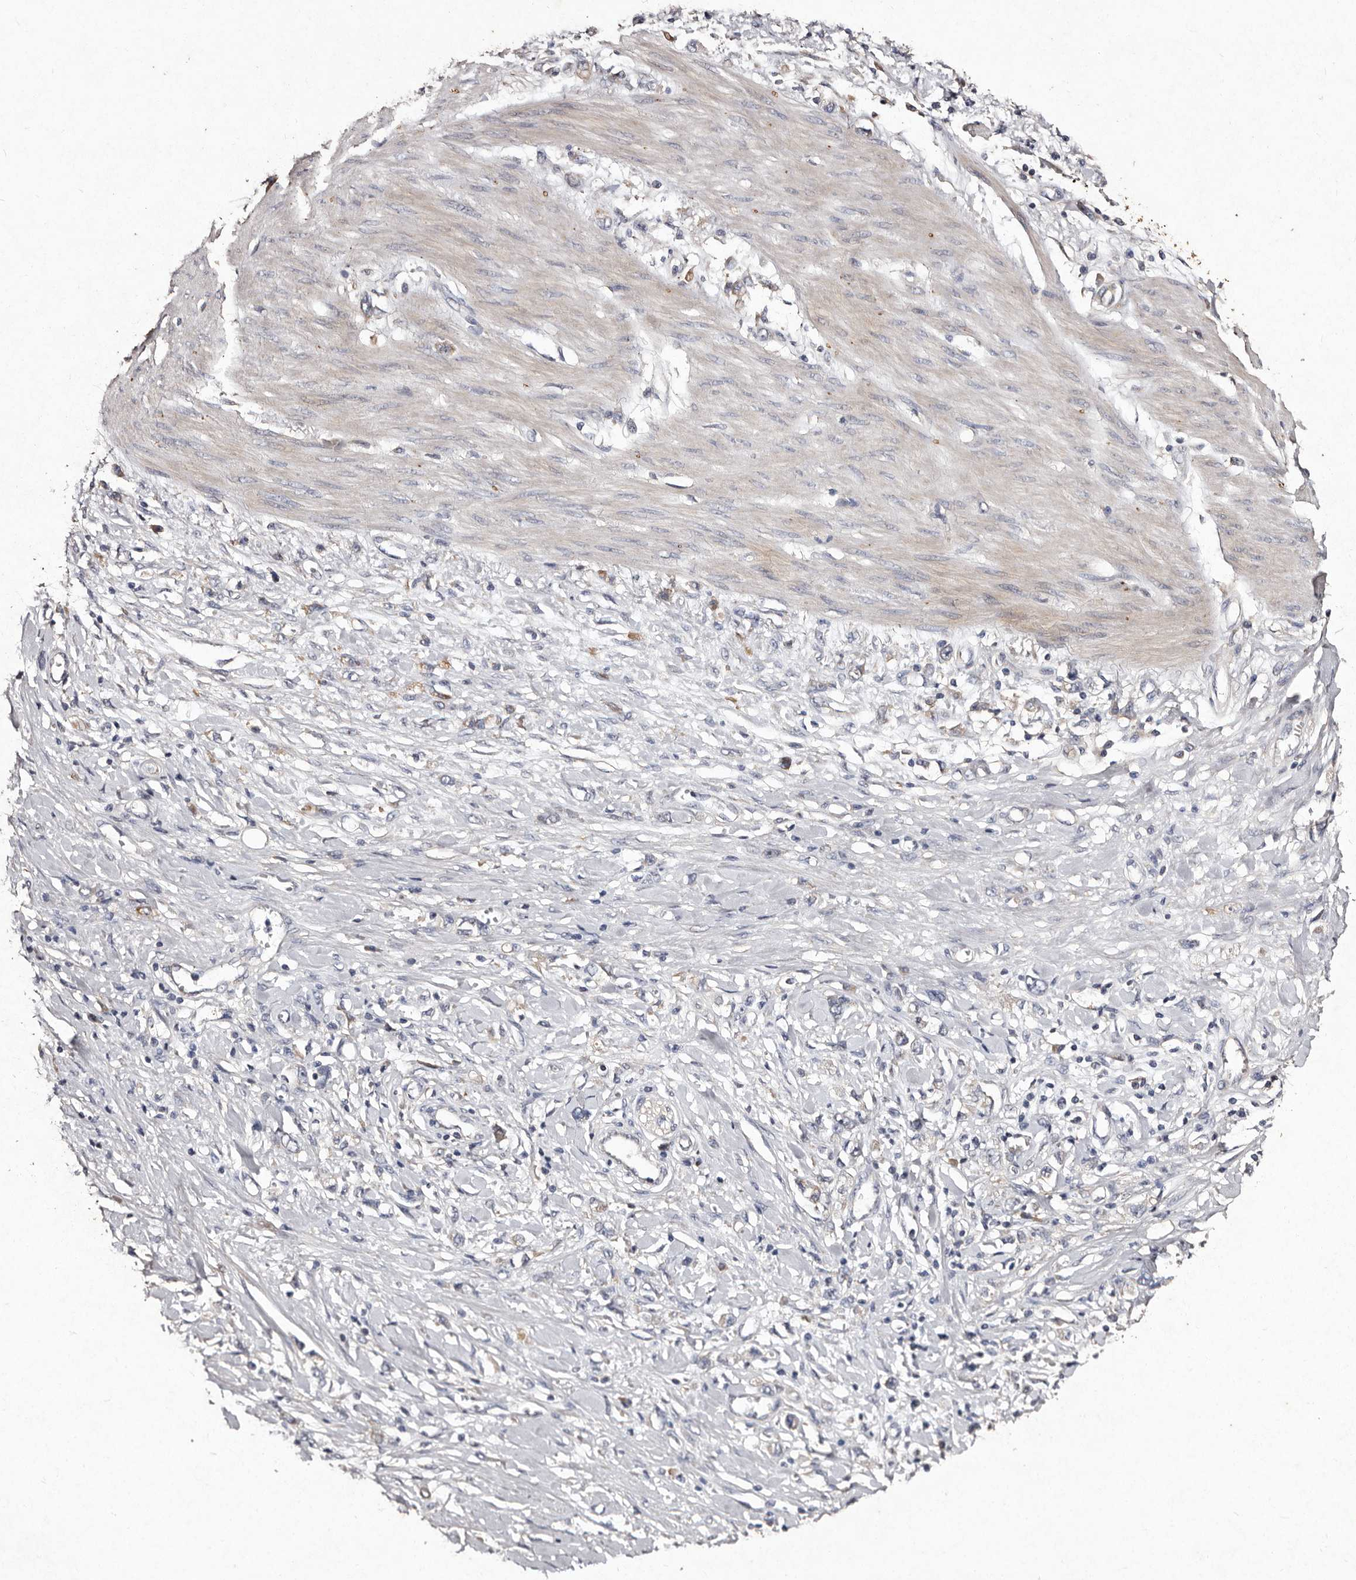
{"staining": {"intensity": "negative", "quantity": "none", "location": "none"}, "tissue": "stomach cancer", "cell_type": "Tumor cells", "image_type": "cancer", "snomed": [{"axis": "morphology", "description": "Adenocarcinoma, NOS"}, {"axis": "topography", "description": "Stomach"}], "caption": "DAB immunohistochemical staining of human stomach cancer reveals no significant positivity in tumor cells.", "gene": "TFB1M", "patient": {"sex": "female", "age": 76}}